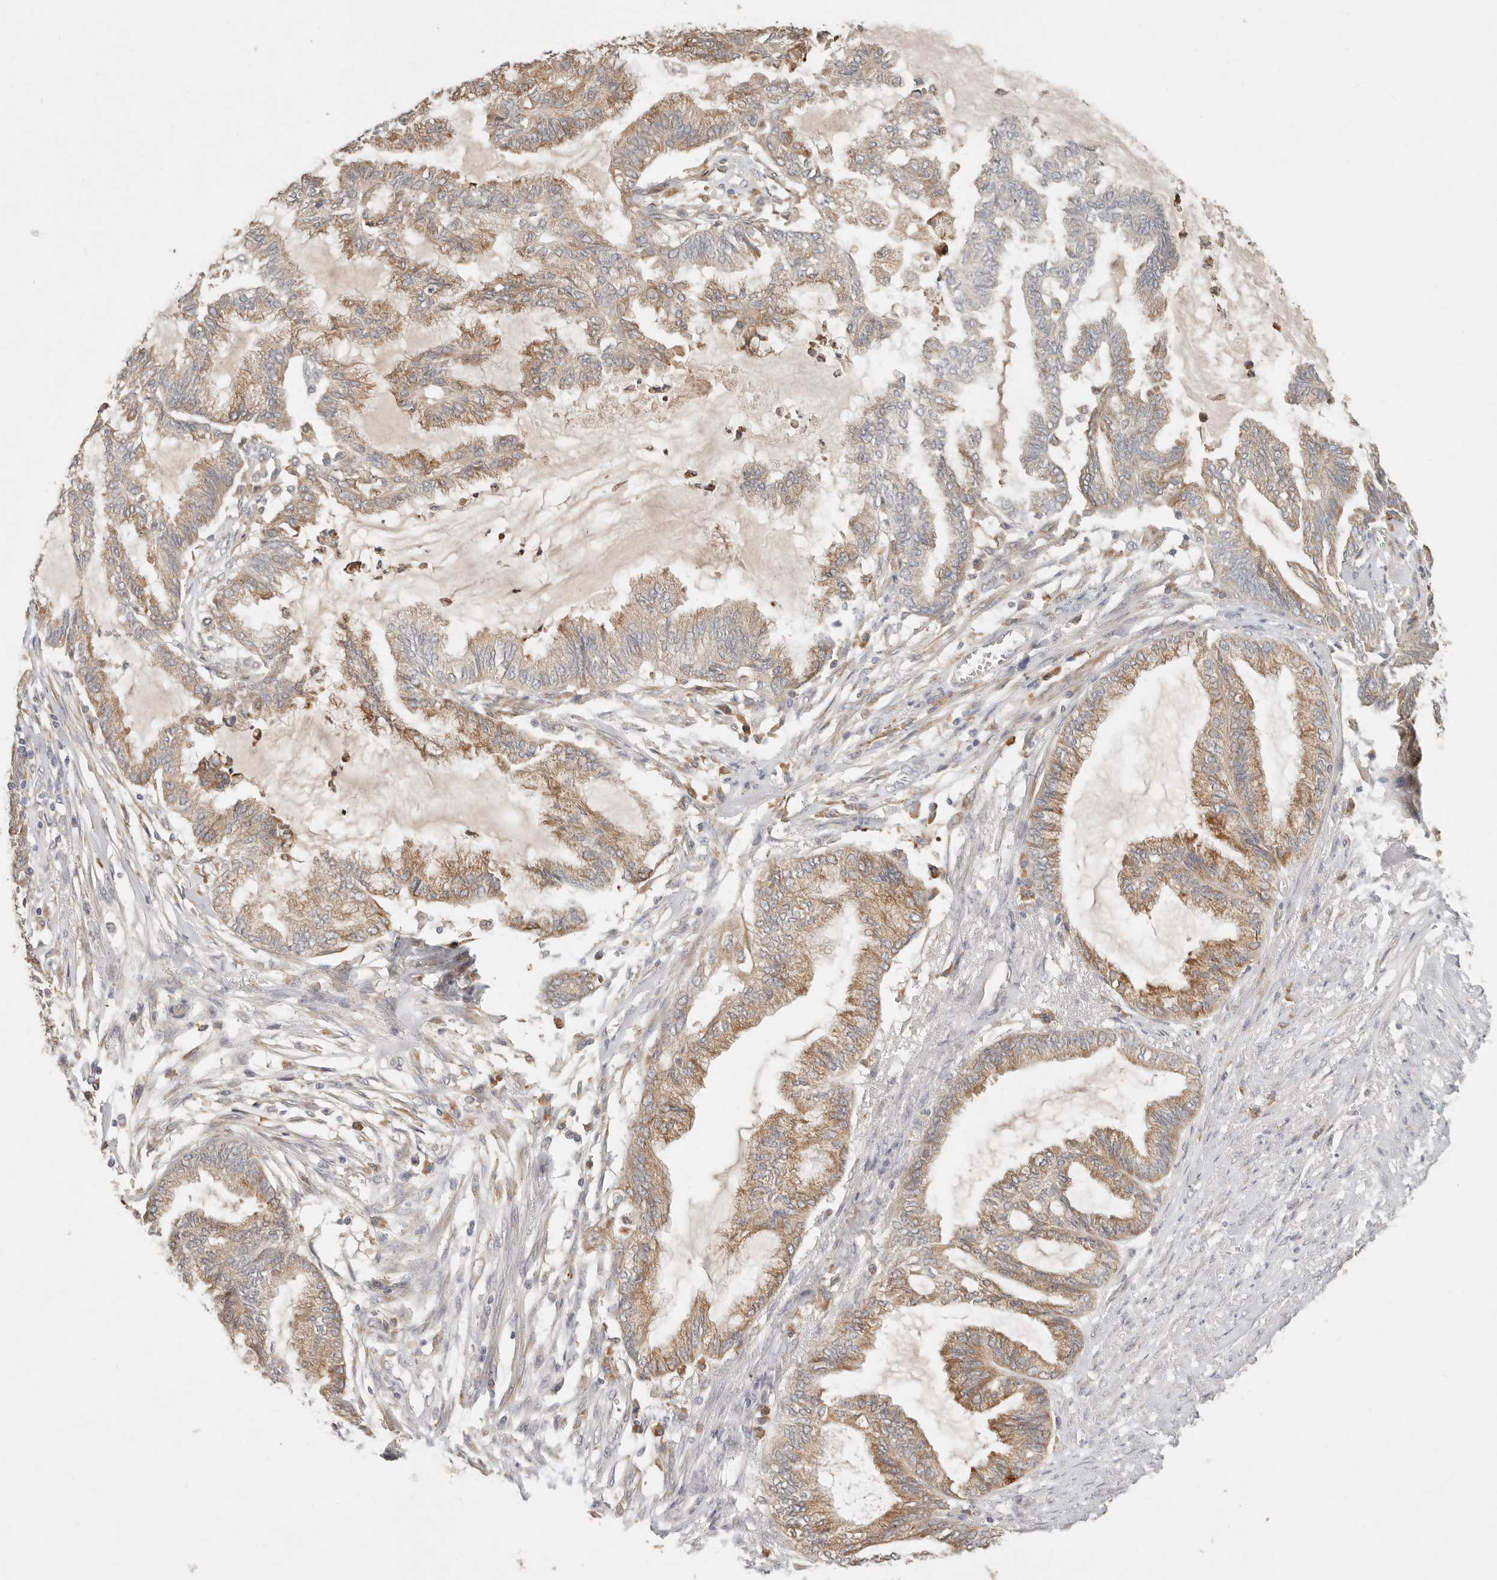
{"staining": {"intensity": "moderate", "quantity": ">75%", "location": "cytoplasmic/membranous"}, "tissue": "endometrial cancer", "cell_type": "Tumor cells", "image_type": "cancer", "snomed": [{"axis": "morphology", "description": "Adenocarcinoma, NOS"}, {"axis": "topography", "description": "Endometrium"}], "caption": "Endometrial cancer stained with DAB (3,3'-diaminobenzidine) IHC displays medium levels of moderate cytoplasmic/membranous positivity in approximately >75% of tumor cells.", "gene": "ARHGEF10L", "patient": {"sex": "female", "age": 86}}